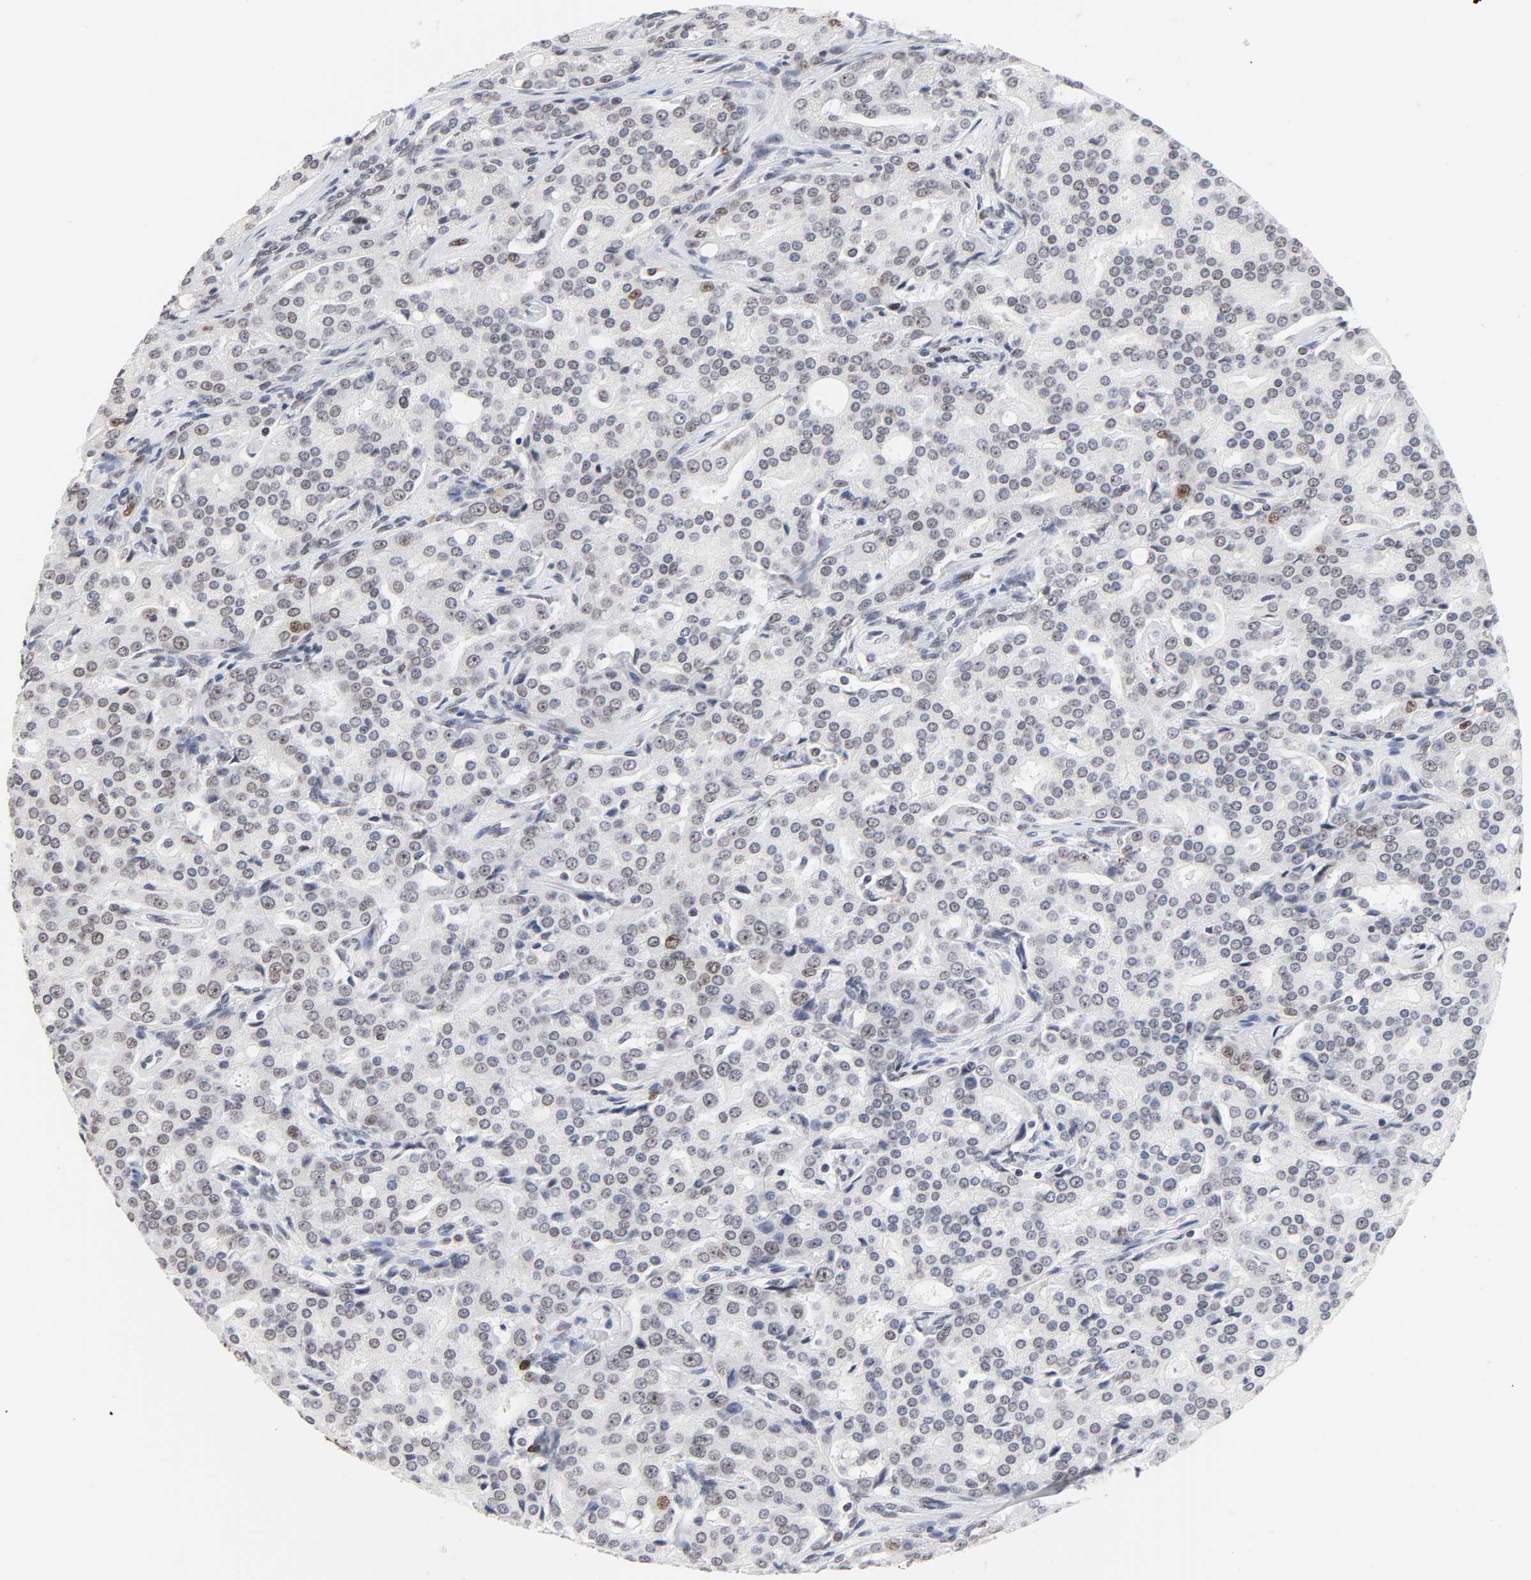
{"staining": {"intensity": "weak", "quantity": "<25%", "location": "nuclear"}, "tissue": "prostate cancer", "cell_type": "Tumor cells", "image_type": "cancer", "snomed": [{"axis": "morphology", "description": "Adenocarcinoma, High grade"}, {"axis": "topography", "description": "Prostate"}], "caption": "Immunohistochemistry (IHC) of human prostate cancer (adenocarcinoma (high-grade)) demonstrates no staining in tumor cells.", "gene": "RFC4", "patient": {"sex": "male", "age": 72}}